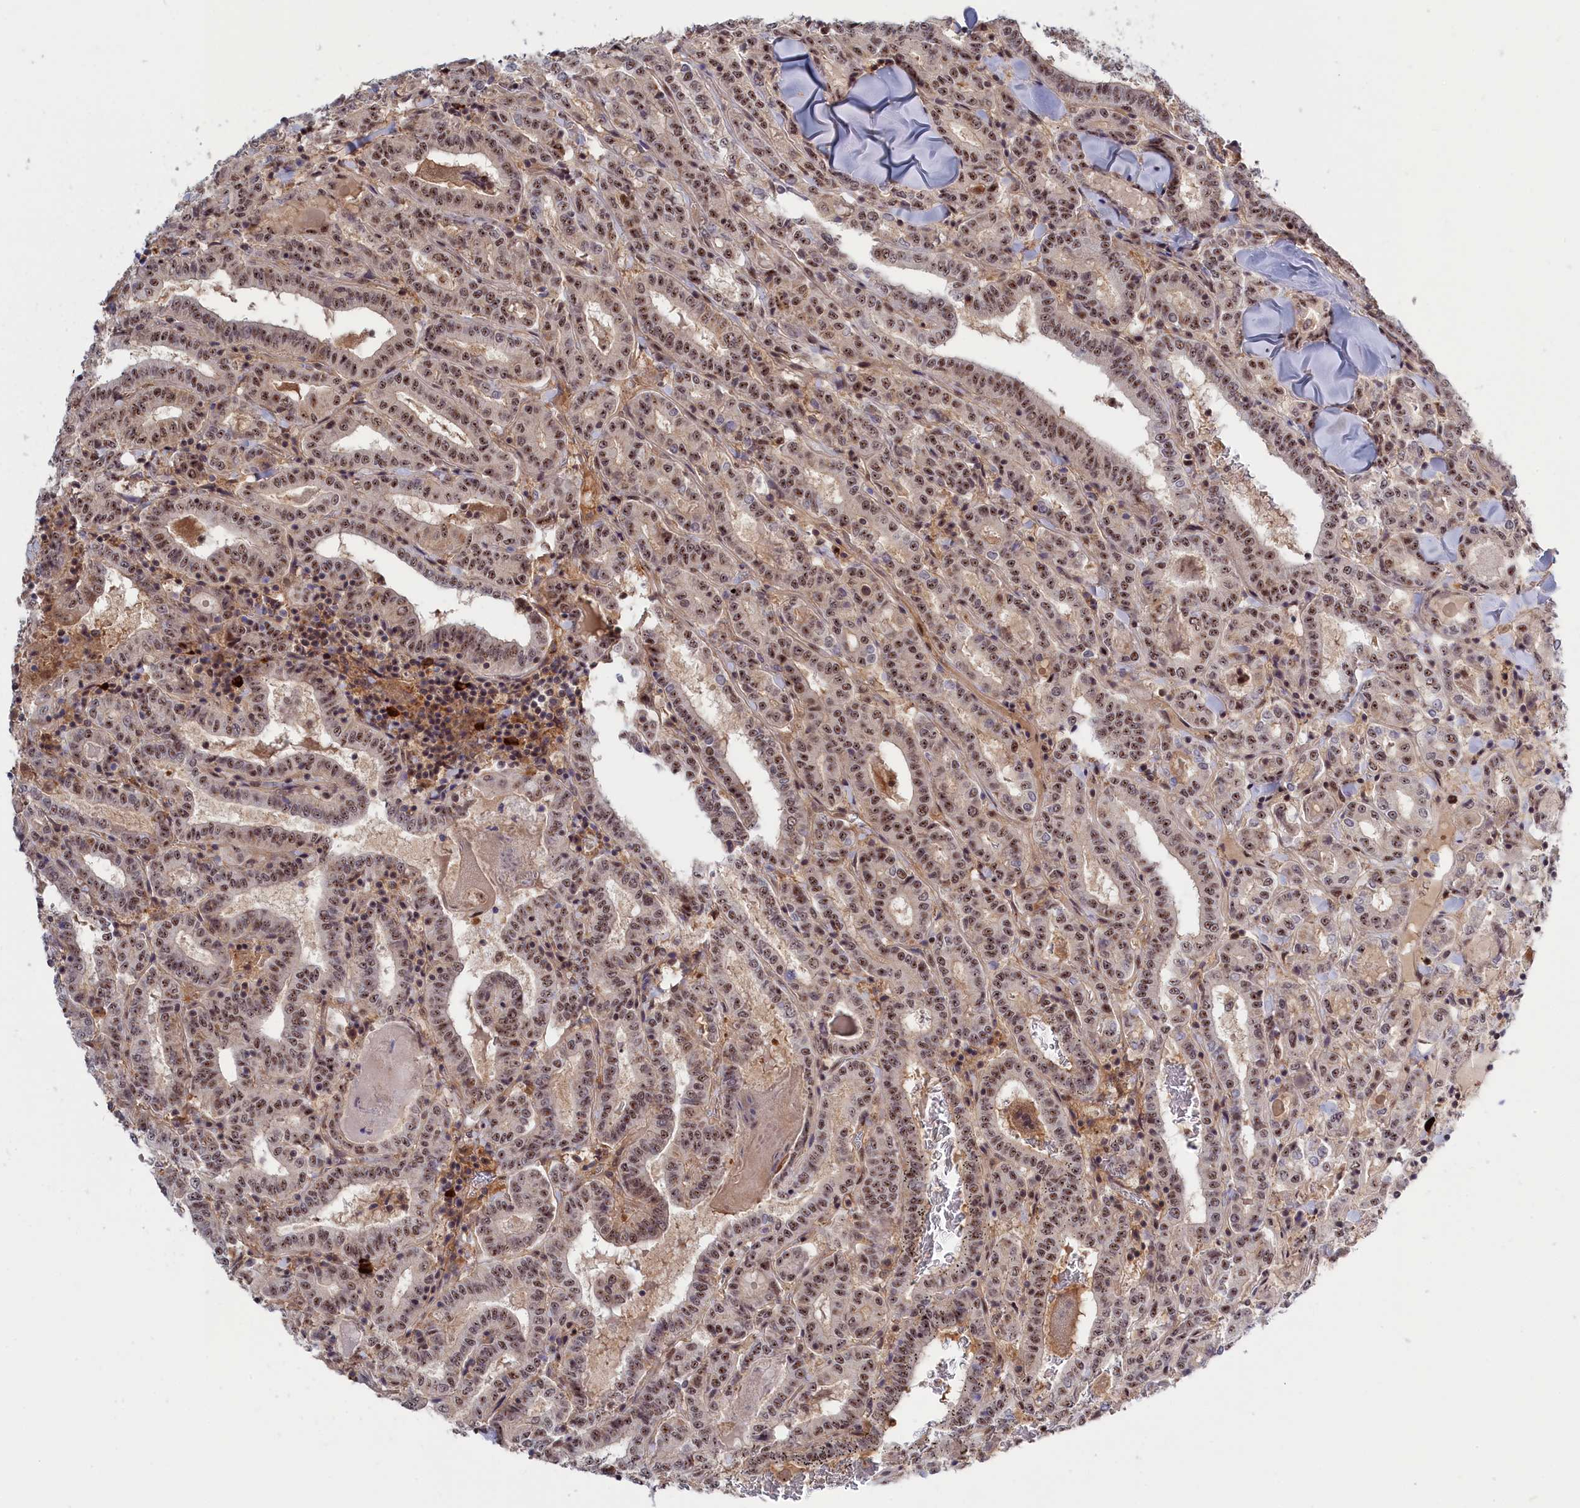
{"staining": {"intensity": "moderate", "quantity": ">75%", "location": "nuclear"}, "tissue": "thyroid cancer", "cell_type": "Tumor cells", "image_type": "cancer", "snomed": [{"axis": "morphology", "description": "Papillary adenocarcinoma, NOS"}, {"axis": "topography", "description": "Thyroid gland"}], "caption": "About >75% of tumor cells in thyroid cancer (papillary adenocarcinoma) show moderate nuclear protein expression as visualized by brown immunohistochemical staining.", "gene": "TAB1", "patient": {"sex": "female", "age": 72}}